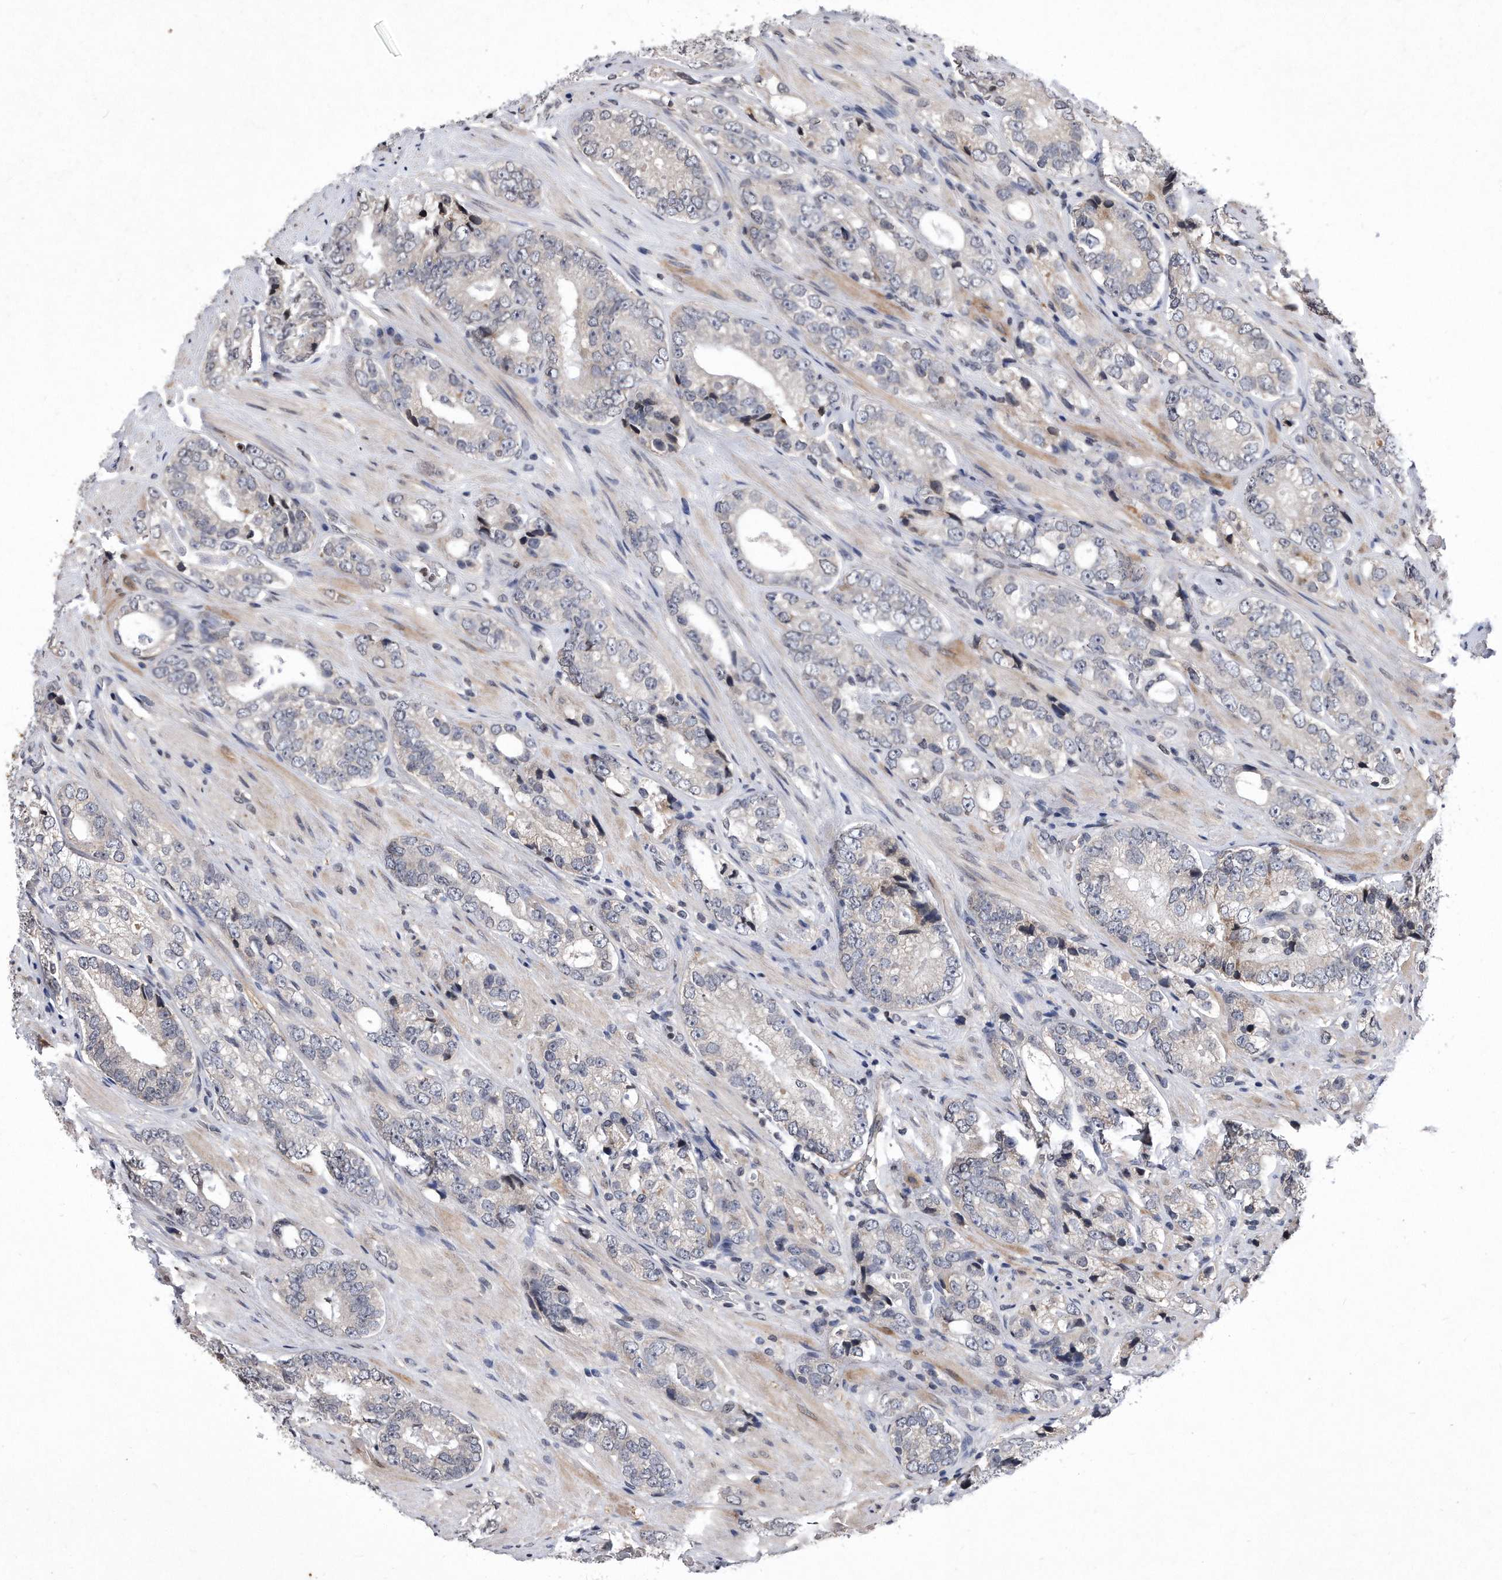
{"staining": {"intensity": "negative", "quantity": "none", "location": "none"}, "tissue": "prostate cancer", "cell_type": "Tumor cells", "image_type": "cancer", "snomed": [{"axis": "morphology", "description": "Adenocarcinoma, High grade"}, {"axis": "topography", "description": "Prostate"}], "caption": "Immunohistochemistry (IHC) histopathology image of prostate high-grade adenocarcinoma stained for a protein (brown), which reveals no positivity in tumor cells.", "gene": "DAB1", "patient": {"sex": "male", "age": 56}}